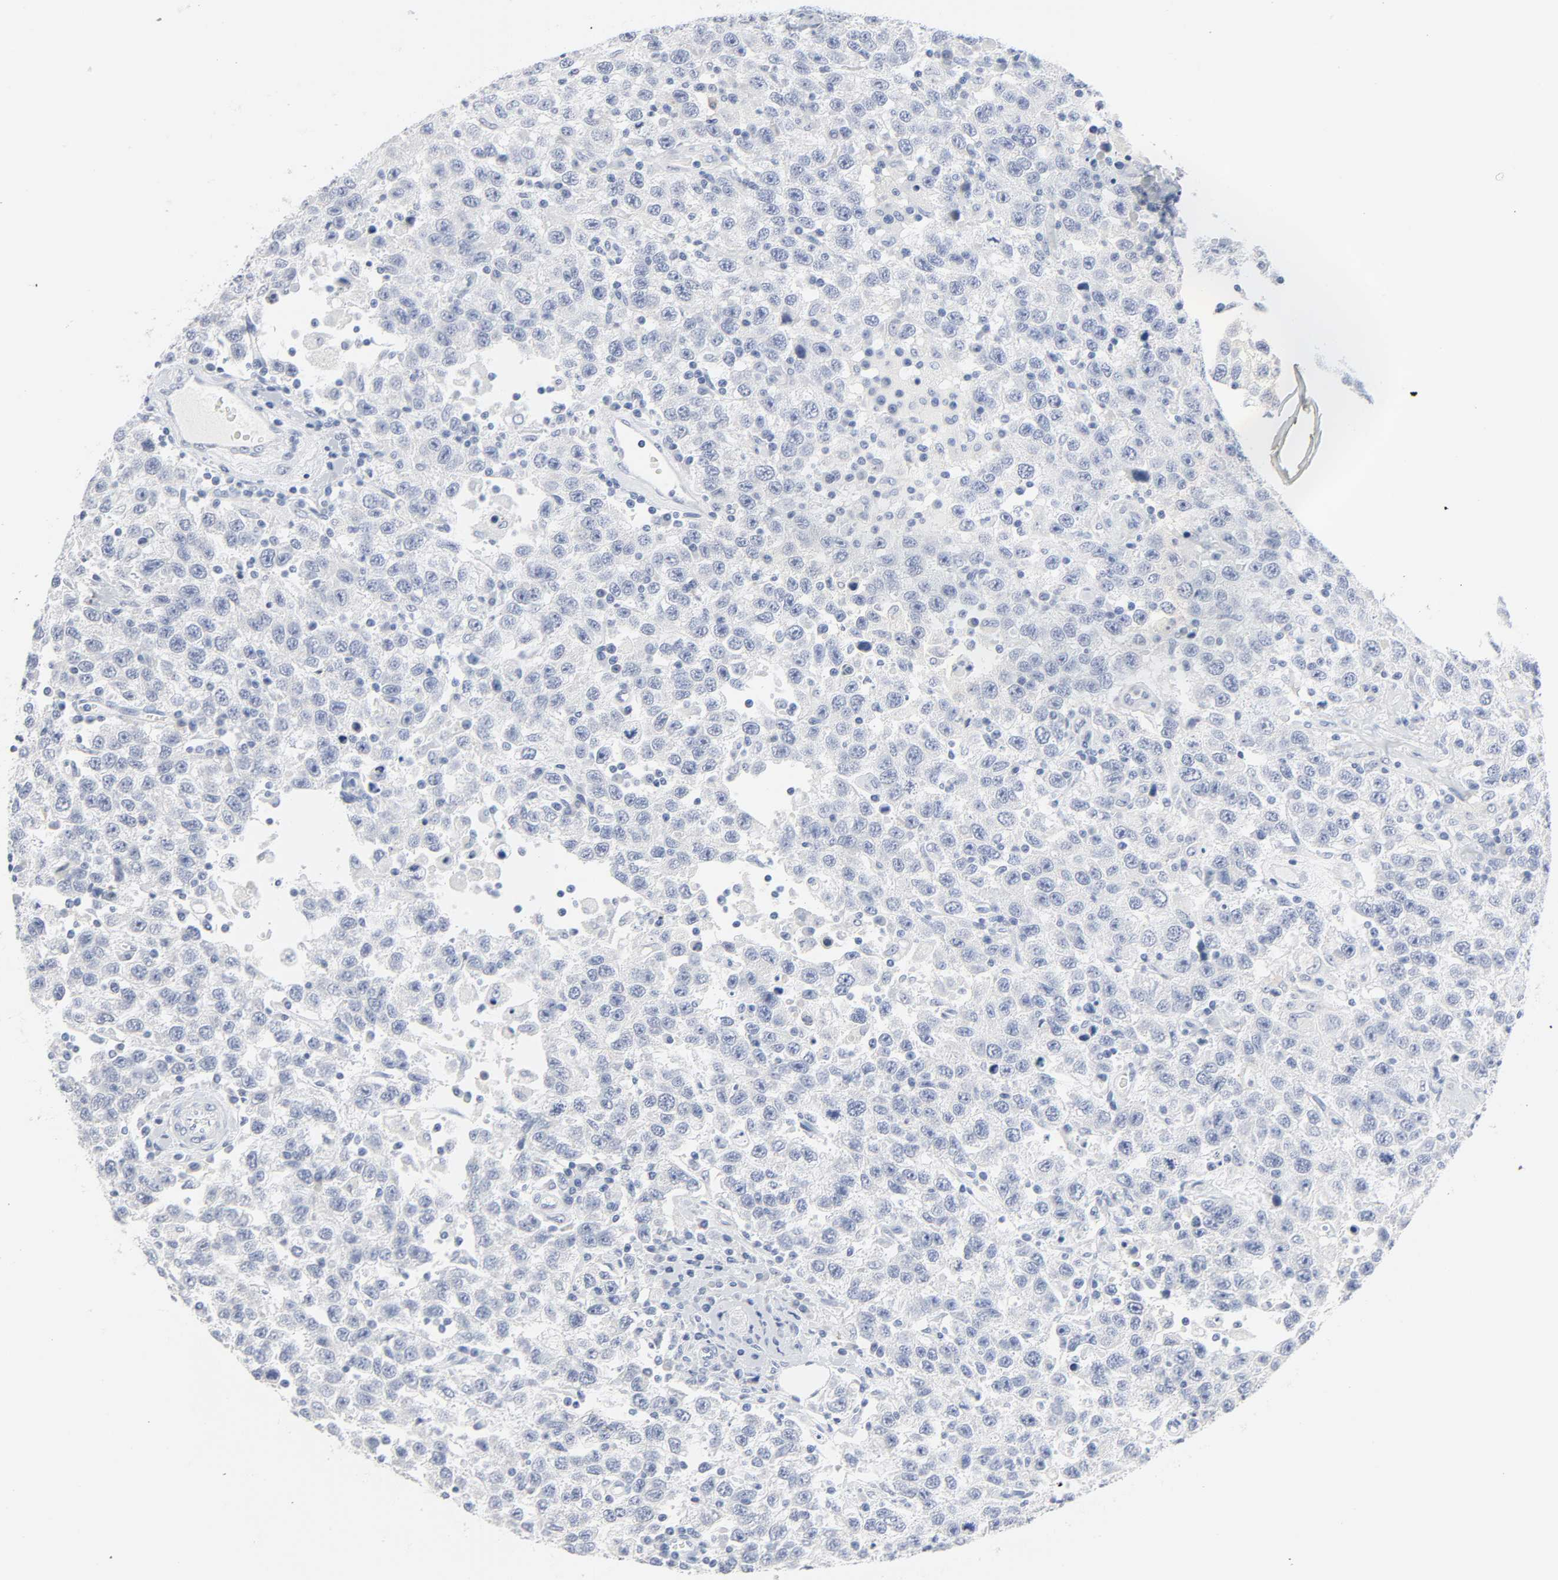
{"staining": {"intensity": "negative", "quantity": "none", "location": "none"}, "tissue": "testis cancer", "cell_type": "Tumor cells", "image_type": "cancer", "snomed": [{"axis": "morphology", "description": "Seminoma, NOS"}, {"axis": "topography", "description": "Testis"}], "caption": "Testis cancer was stained to show a protein in brown. There is no significant expression in tumor cells. Nuclei are stained in blue.", "gene": "ACP3", "patient": {"sex": "male", "age": 41}}